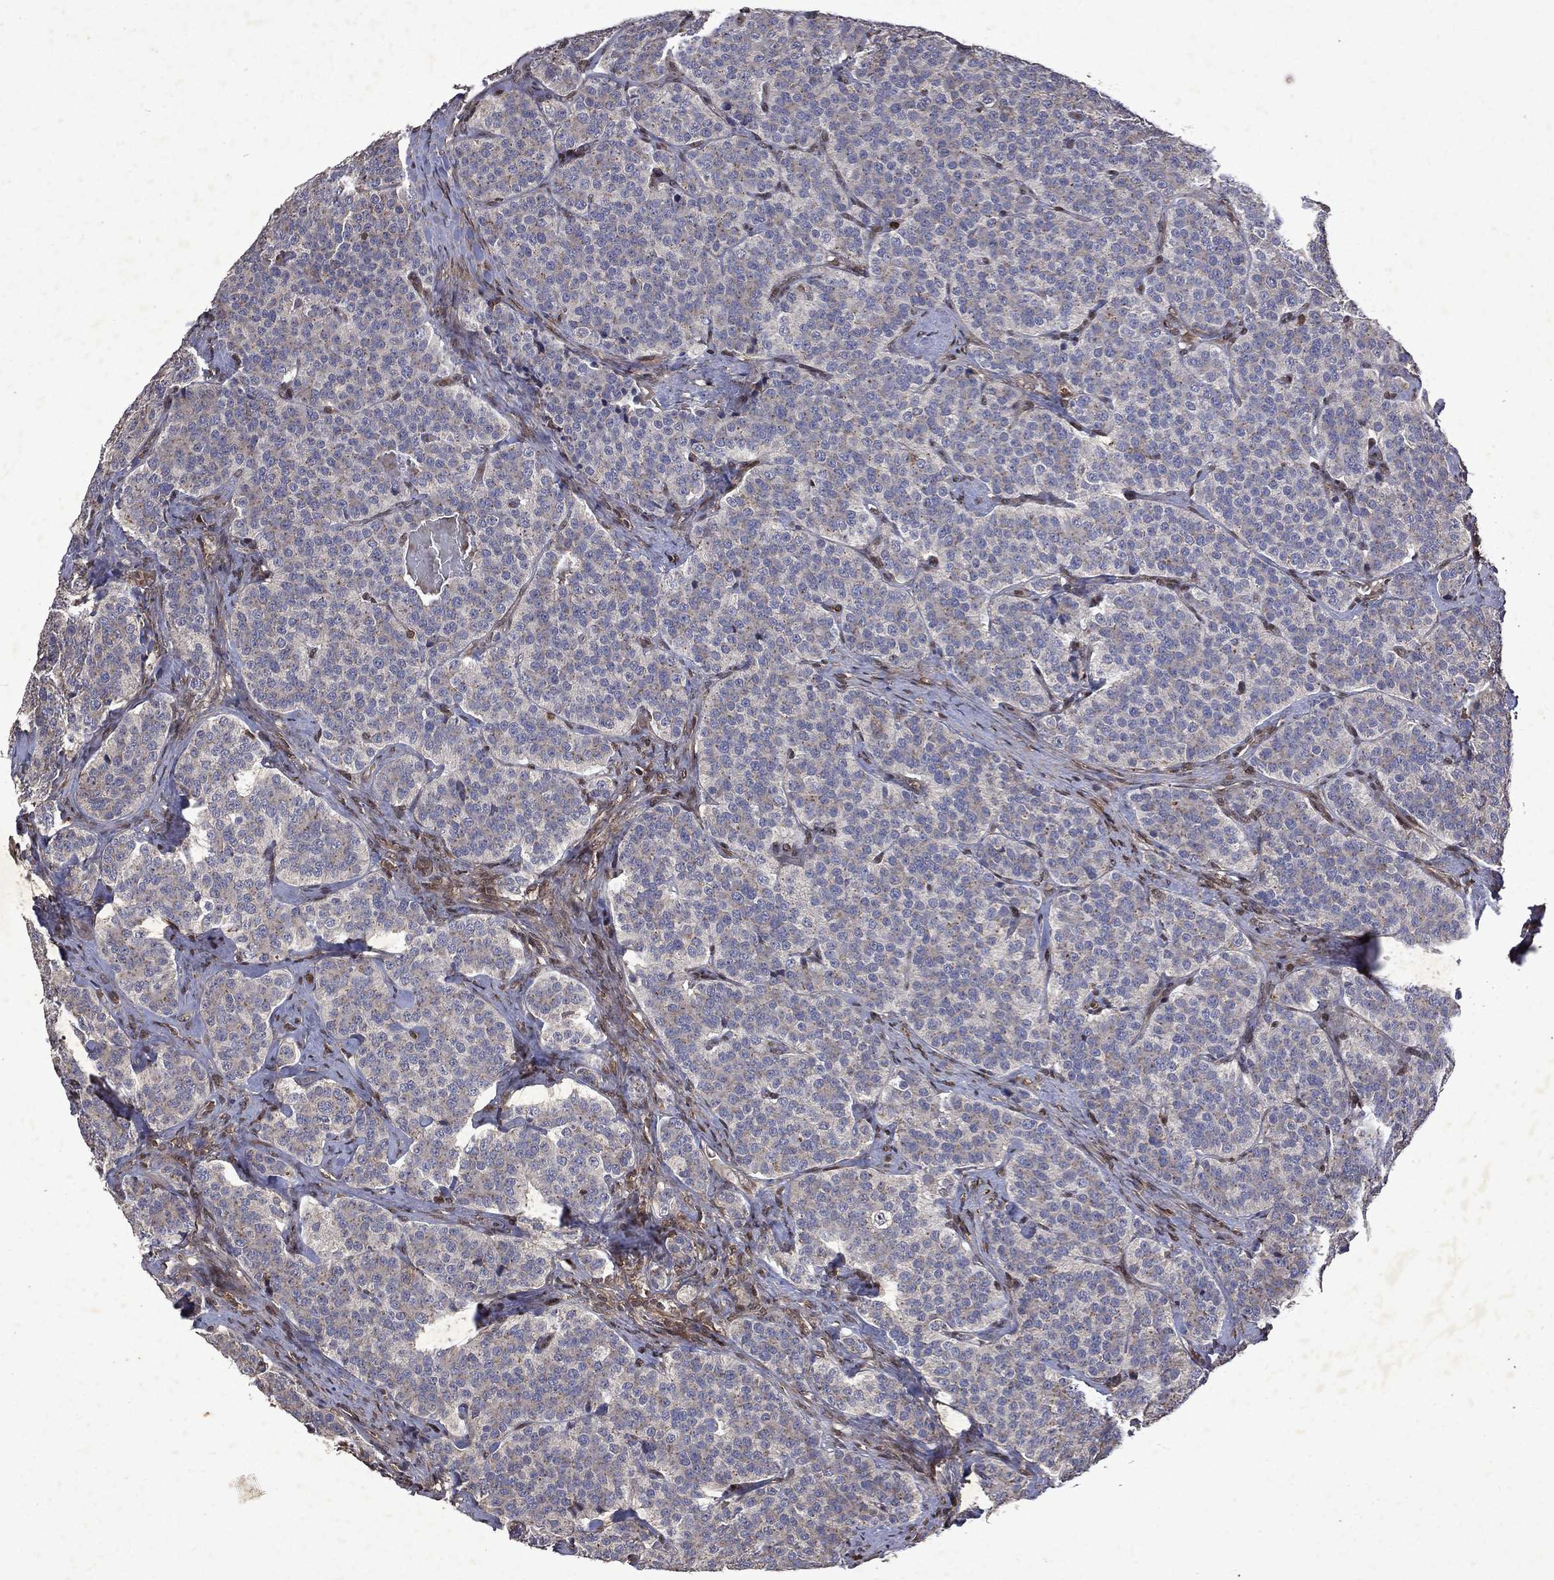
{"staining": {"intensity": "negative", "quantity": "none", "location": "none"}, "tissue": "carcinoid", "cell_type": "Tumor cells", "image_type": "cancer", "snomed": [{"axis": "morphology", "description": "Carcinoid, malignant, NOS"}, {"axis": "topography", "description": "Small intestine"}], "caption": "IHC image of neoplastic tissue: human carcinoid (malignant) stained with DAB (3,3'-diaminobenzidine) demonstrates no significant protein positivity in tumor cells.", "gene": "MTAP", "patient": {"sex": "female", "age": 58}}